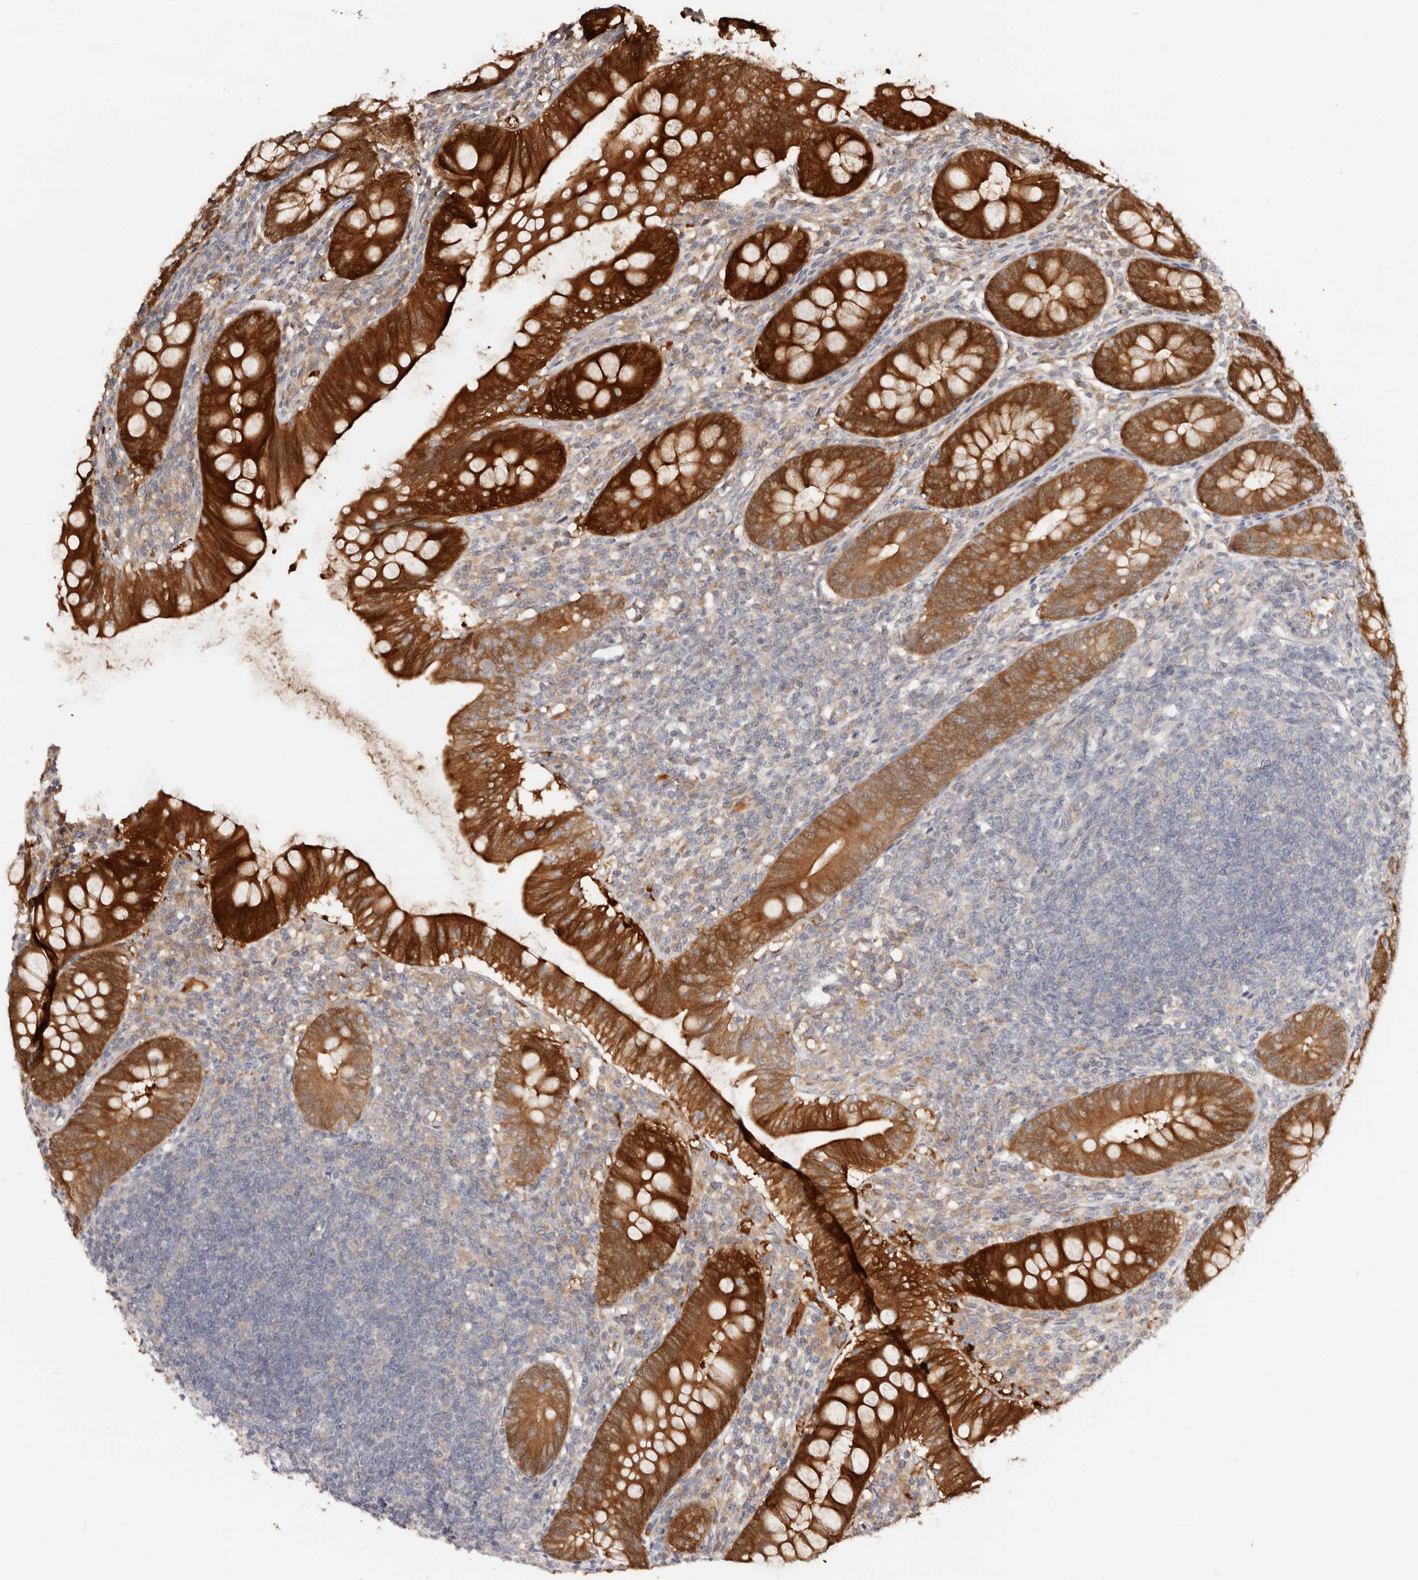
{"staining": {"intensity": "strong", "quantity": ">75%", "location": "cytoplasmic/membranous,nuclear"}, "tissue": "appendix", "cell_type": "Glandular cells", "image_type": "normal", "snomed": [{"axis": "morphology", "description": "Normal tissue, NOS"}, {"axis": "topography", "description": "Appendix"}], "caption": "This micrograph shows unremarkable appendix stained with immunohistochemistry to label a protein in brown. The cytoplasmic/membranous,nuclear of glandular cells show strong positivity for the protein. Nuclei are counter-stained blue.", "gene": "BCL2L15", "patient": {"sex": "male", "age": 14}}